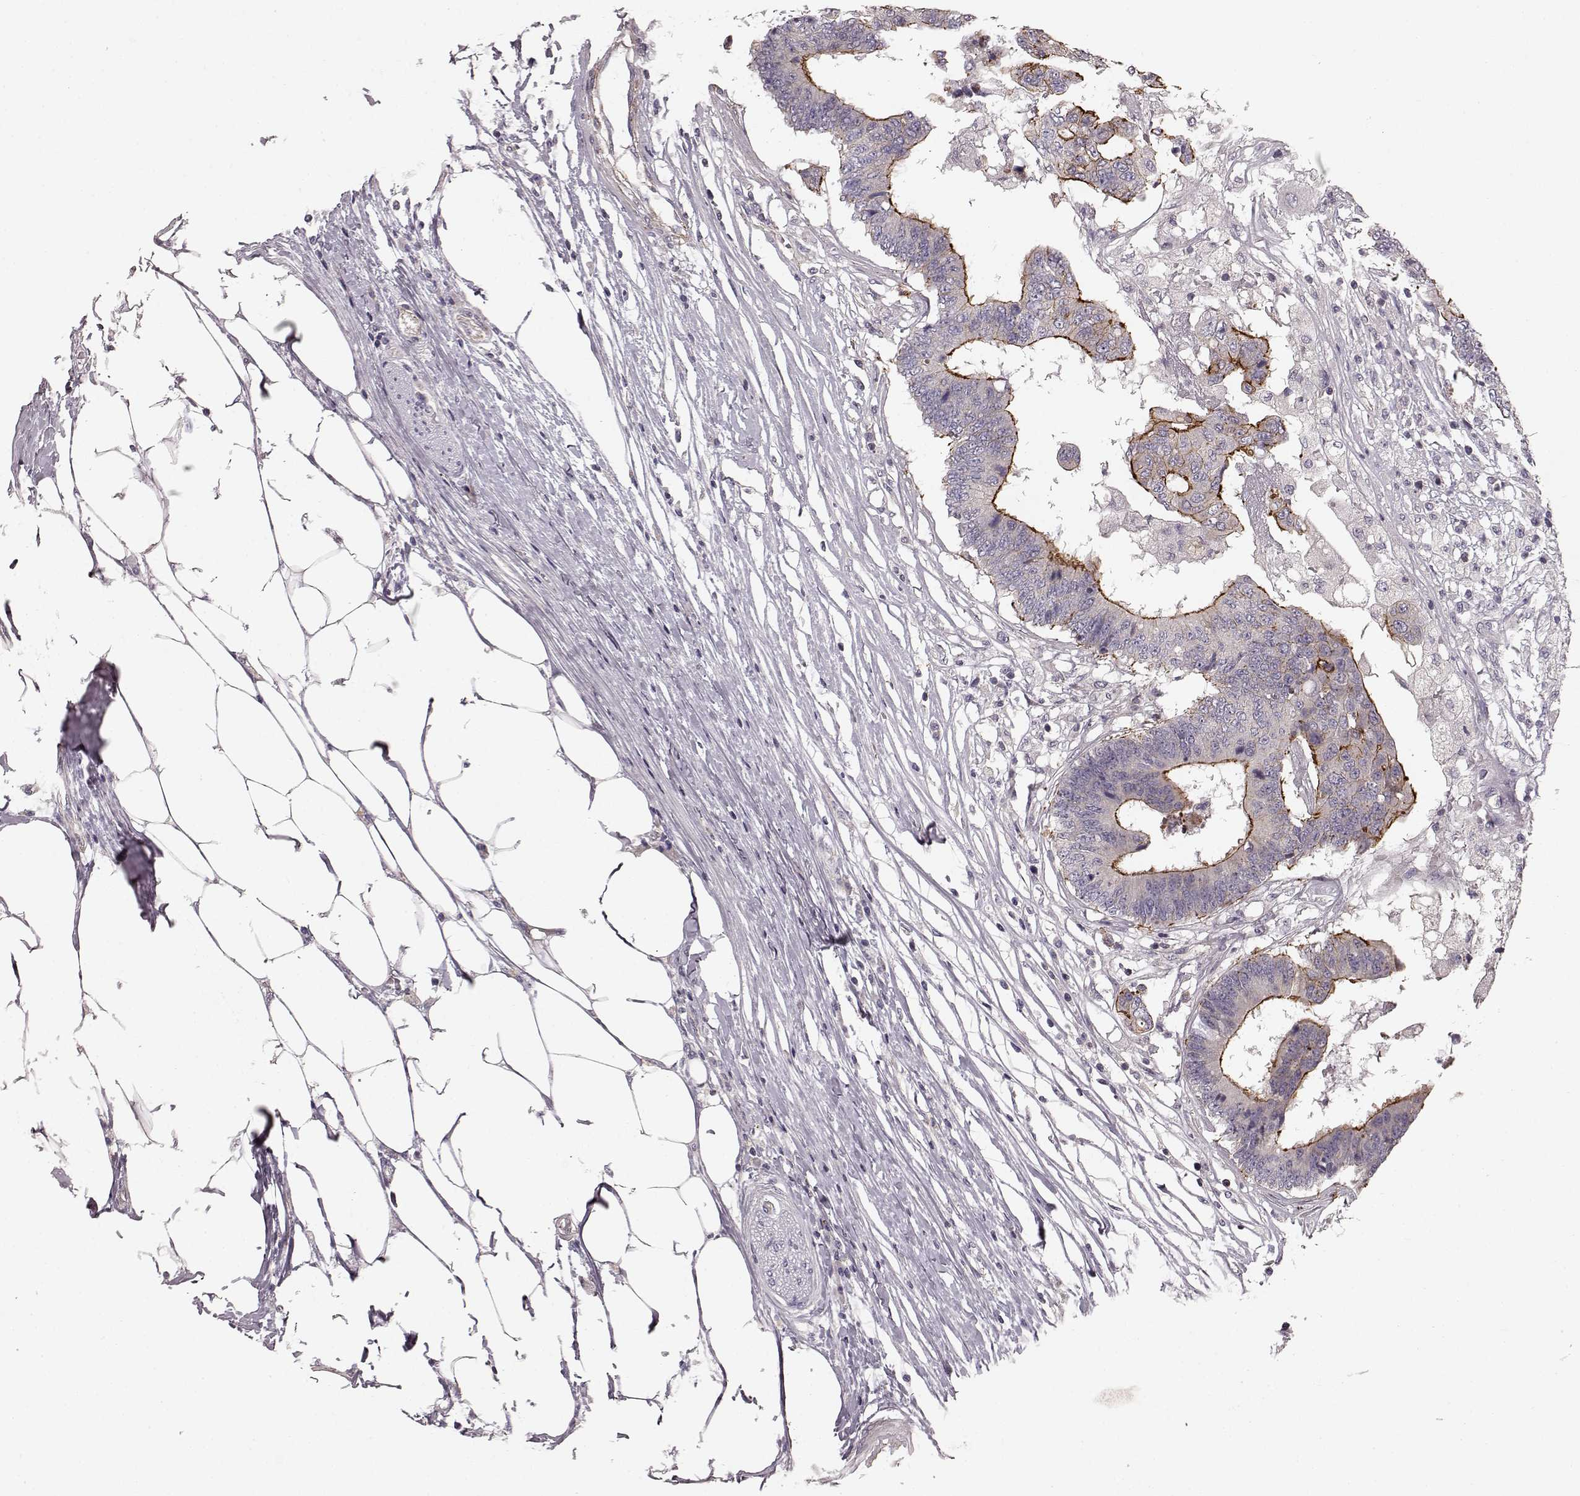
{"staining": {"intensity": "strong", "quantity": "25%-75%", "location": "cytoplasmic/membranous"}, "tissue": "colorectal cancer", "cell_type": "Tumor cells", "image_type": "cancer", "snomed": [{"axis": "morphology", "description": "Adenocarcinoma, NOS"}, {"axis": "topography", "description": "Colon"}], "caption": "Immunohistochemical staining of adenocarcinoma (colorectal) reveals high levels of strong cytoplasmic/membranous staining in approximately 25%-75% of tumor cells.", "gene": "SLC22A18", "patient": {"sex": "female", "age": 48}}